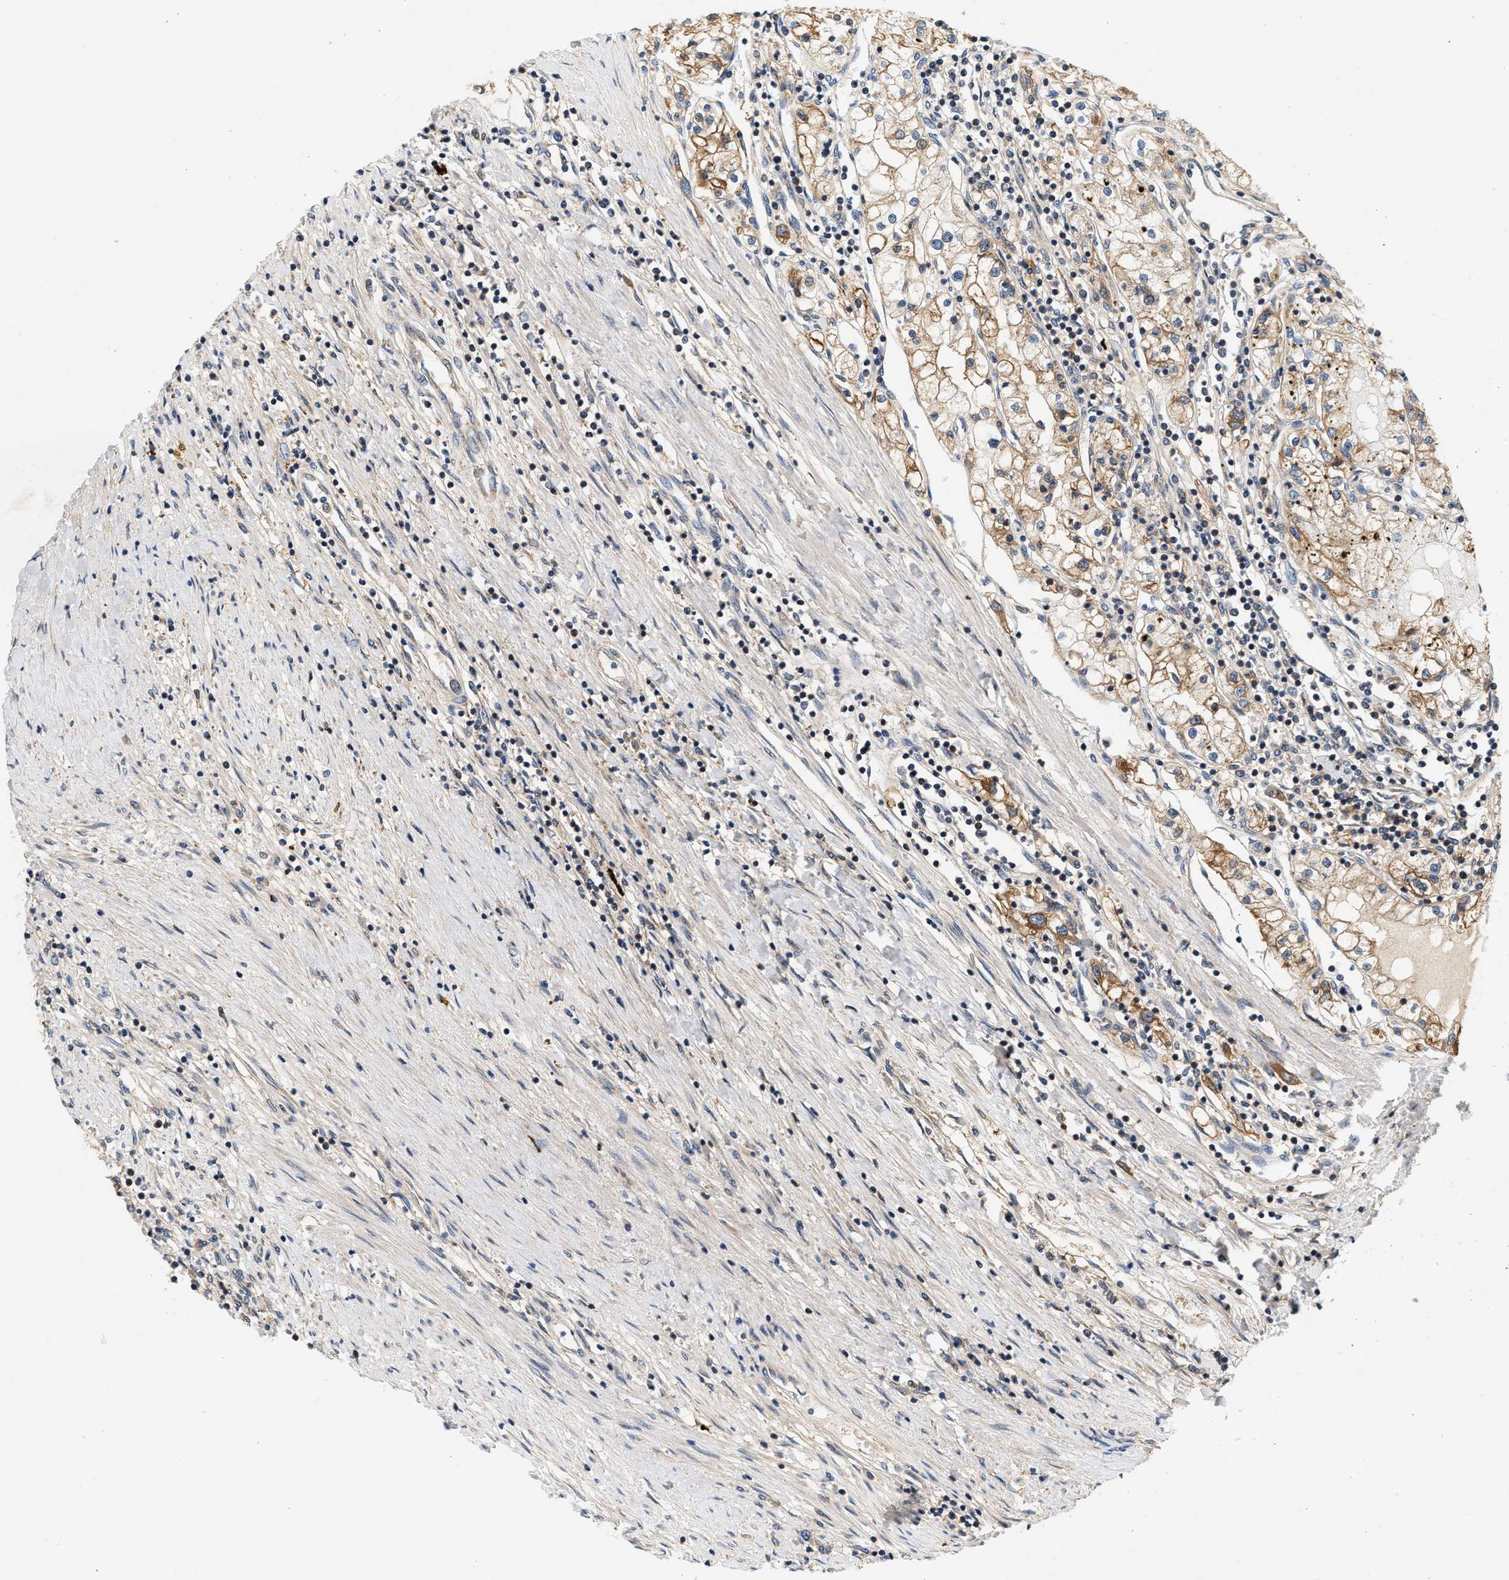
{"staining": {"intensity": "moderate", "quantity": ">75%", "location": "cytoplasmic/membranous"}, "tissue": "renal cancer", "cell_type": "Tumor cells", "image_type": "cancer", "snomed": [{"axis": "morphology", "description": "Adenocarcinoma, NOS"}, {"axis": "topography", "description": "Kidney"}], "caption": "Immunohistochemistry image of neoplastic tissue: renal cancer stained using immunohistochemistry (IHC) reveals medium levels of moderate protein expression localized specifically in the cytoplasmic/membranous of tumor cells, appearing as a cytoplasmic/membranous brown color.", "gene": "FAM78A", "patient": {"sex": "male", "age": 68}}